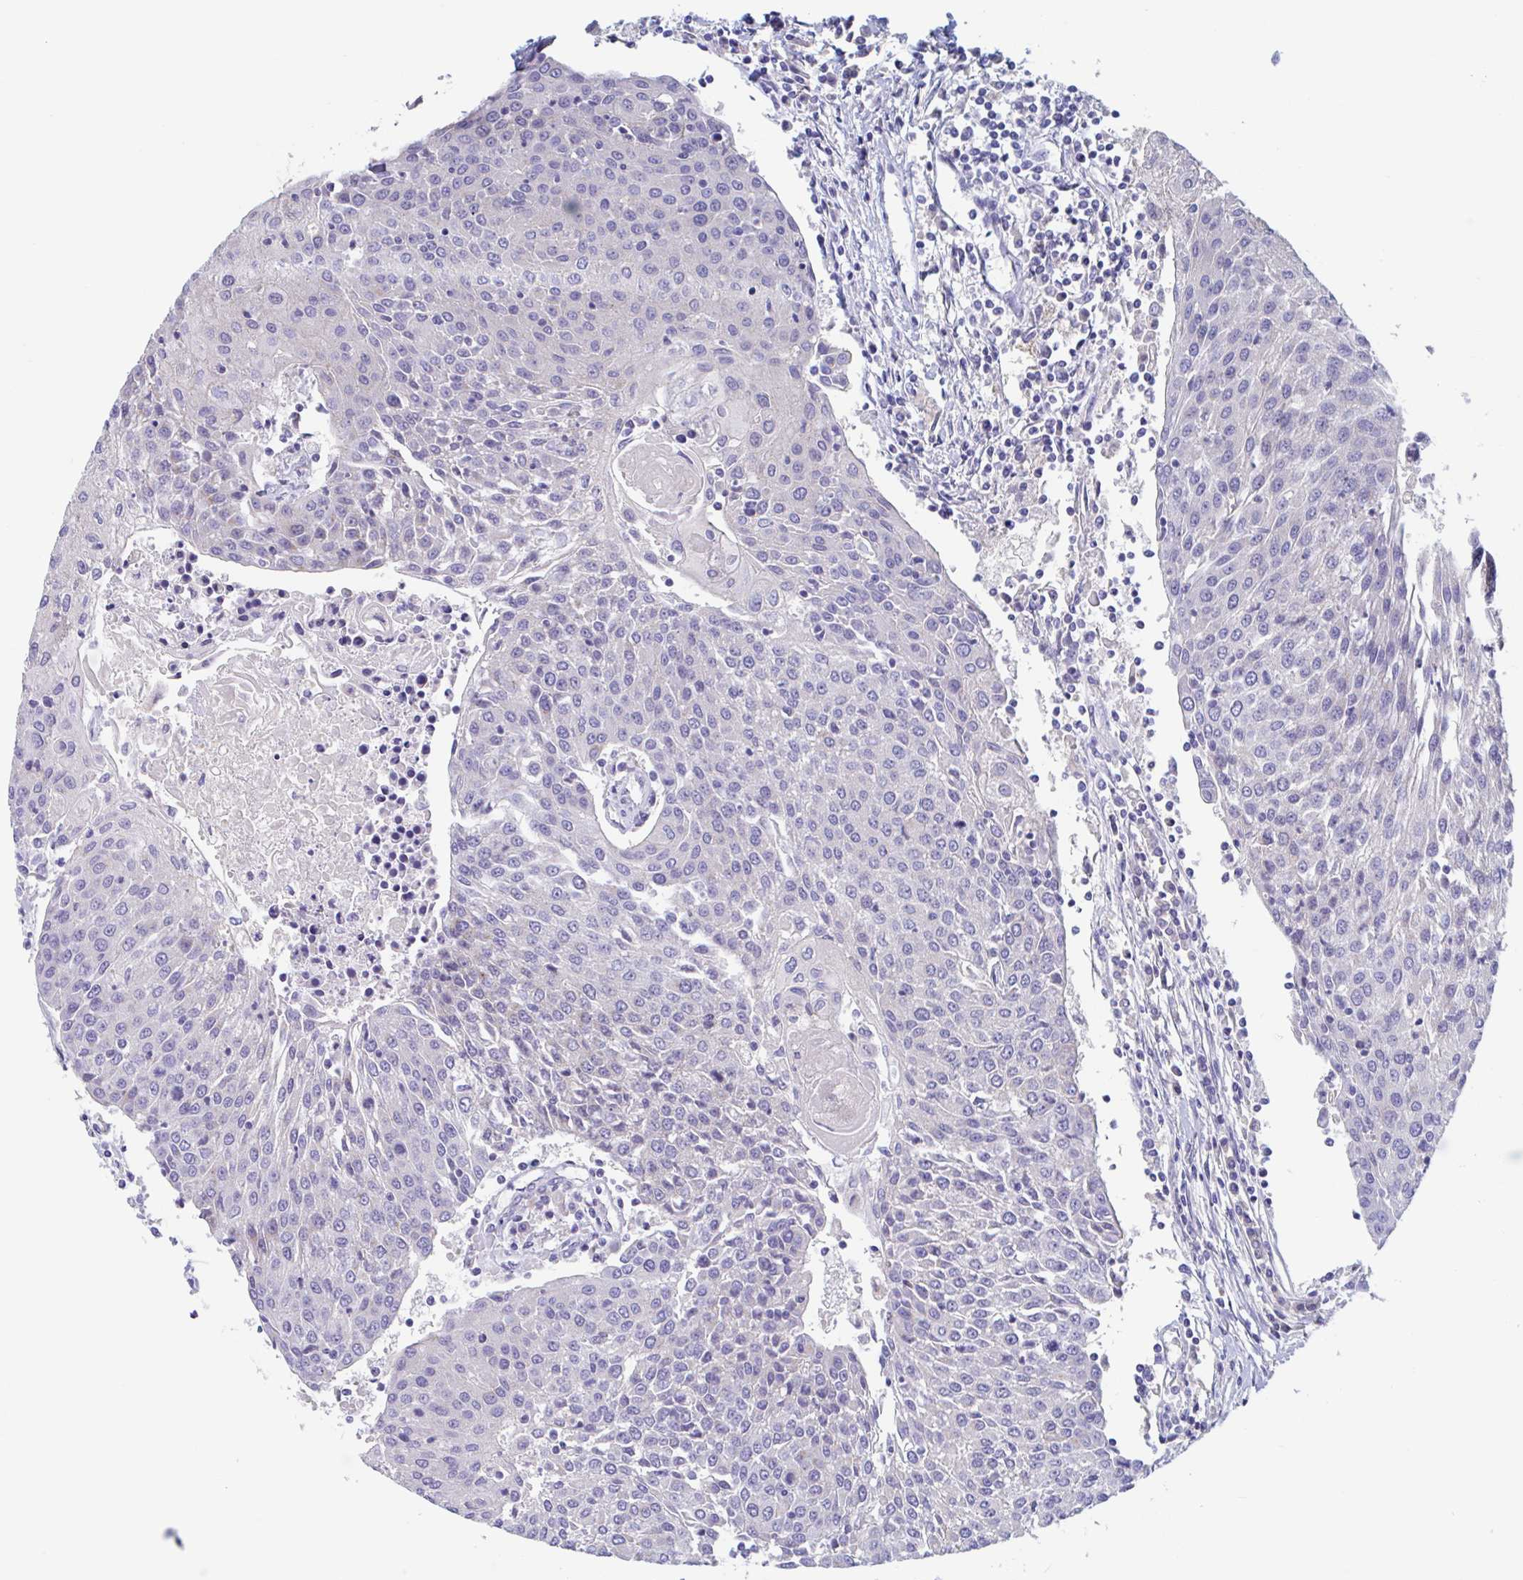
{"staining": {"intensity": "negative", "quantity": "none", "location": "none"}, "tissue": "urothelial cancer", "cell_type": "Tumor cells", "image_type": "cancer", "snomed": [{"axis": "morphology", "description": "Urothelial carcinoma, High grade"}, {"axis": "topography", "description": "Urinary bladder"}], "caption": "Micrograph shows no significant protein positivity in tumor cells of high-grade urothelial carcinoma.", "gene": "ZNHIT2", "patient": {"sex": "female", "age": 85}}